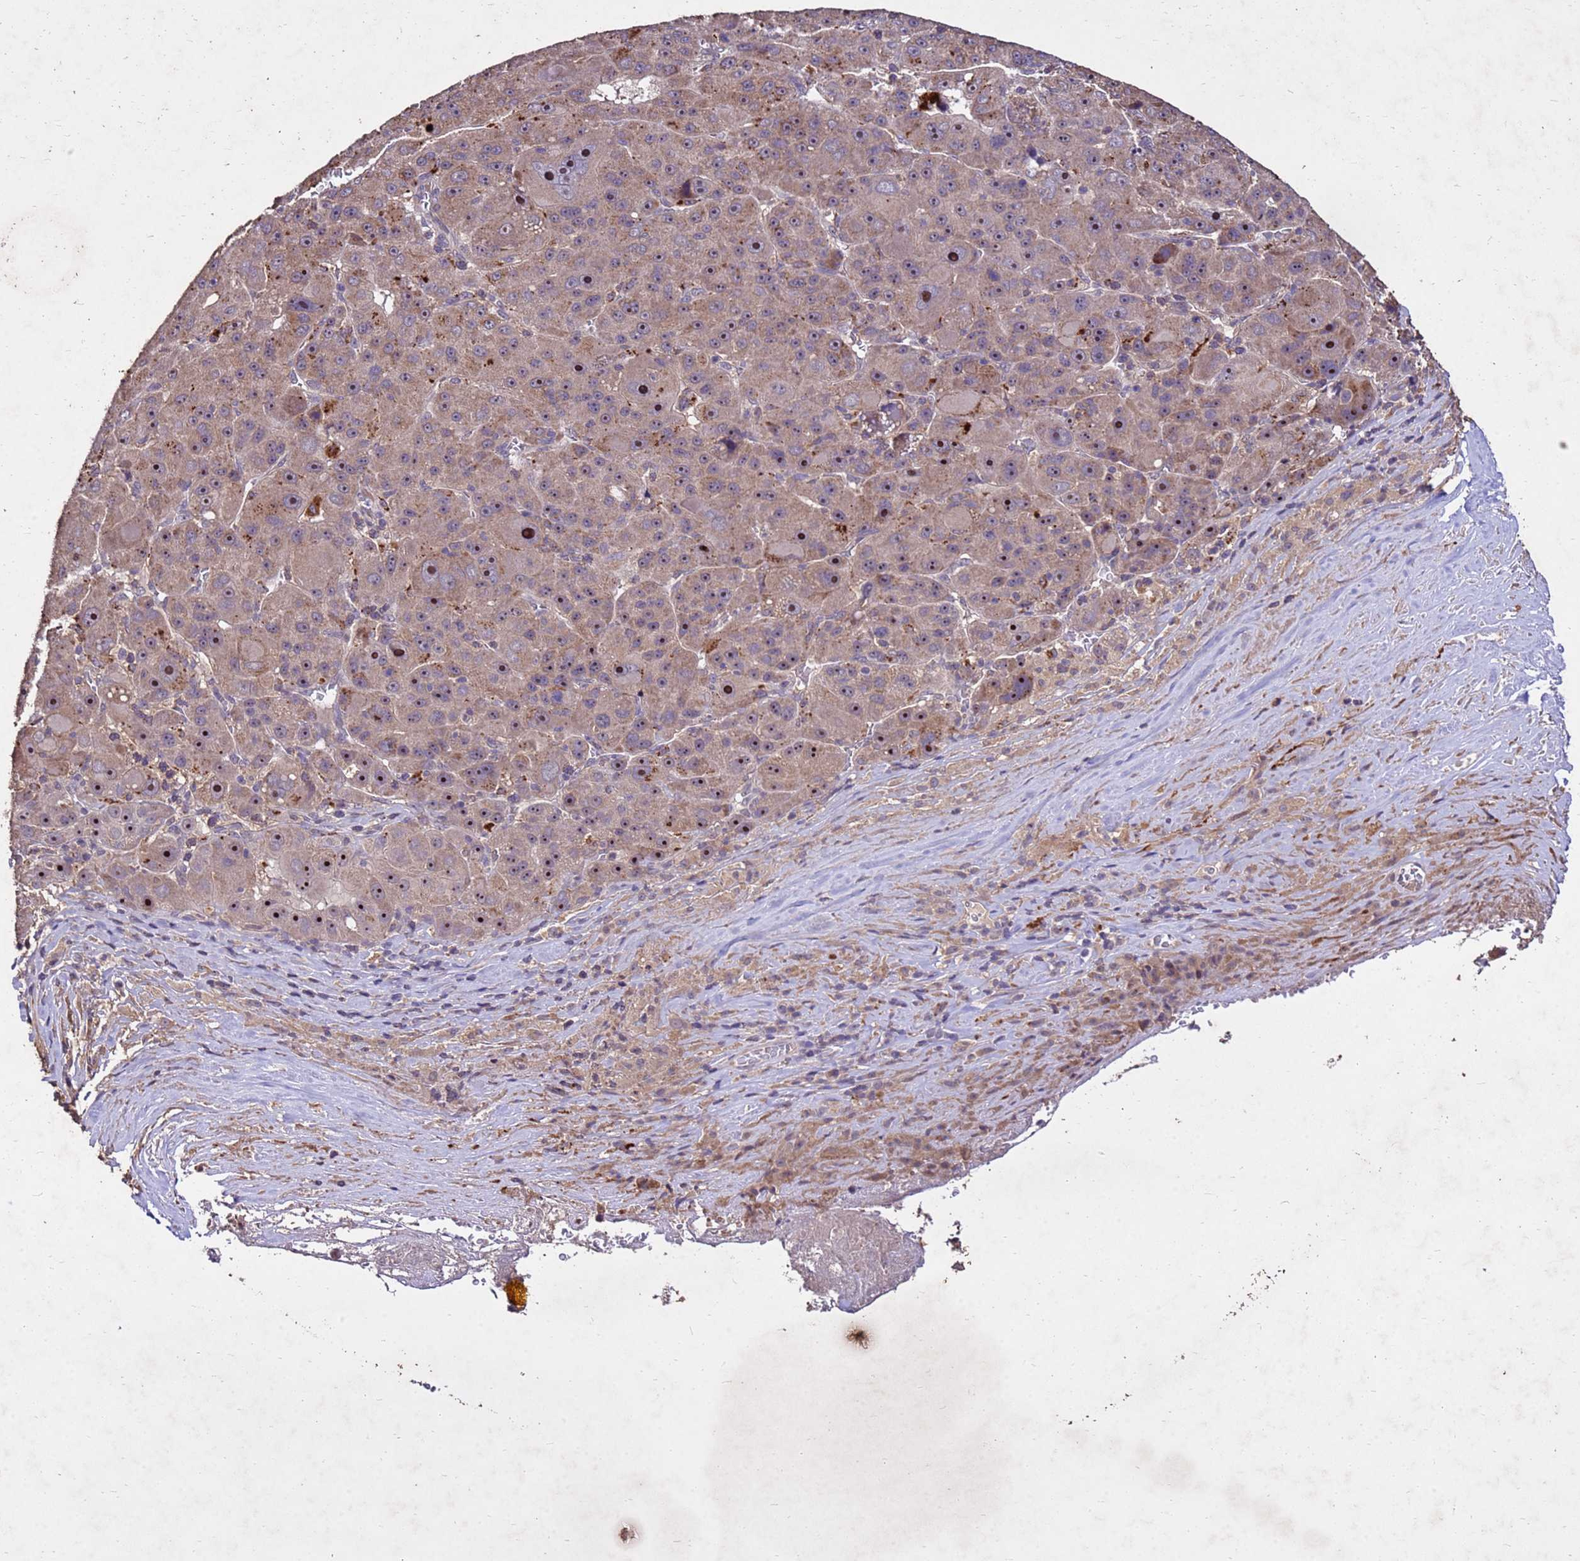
{"staining": {"intensity": "weak", "quantity": ">75%", "location": "cytoplasmic/membranous,nuclear"}, "tissue": "liver cancer", "cell_type": "Tumor cells", "image_type": "cancer", "snomed": [{"axis": "morphology", "description": "Carcinoma, Hepatocellular, NOS"}, {"axis": "topography", "description": "Liver"}], "caption": "Human liver hepatocellular carcinoma stained with a protein marker displays weak staining in tumor cells.", "gene": "TOR4A", "patient": {"sex": "male", "age": 76}}